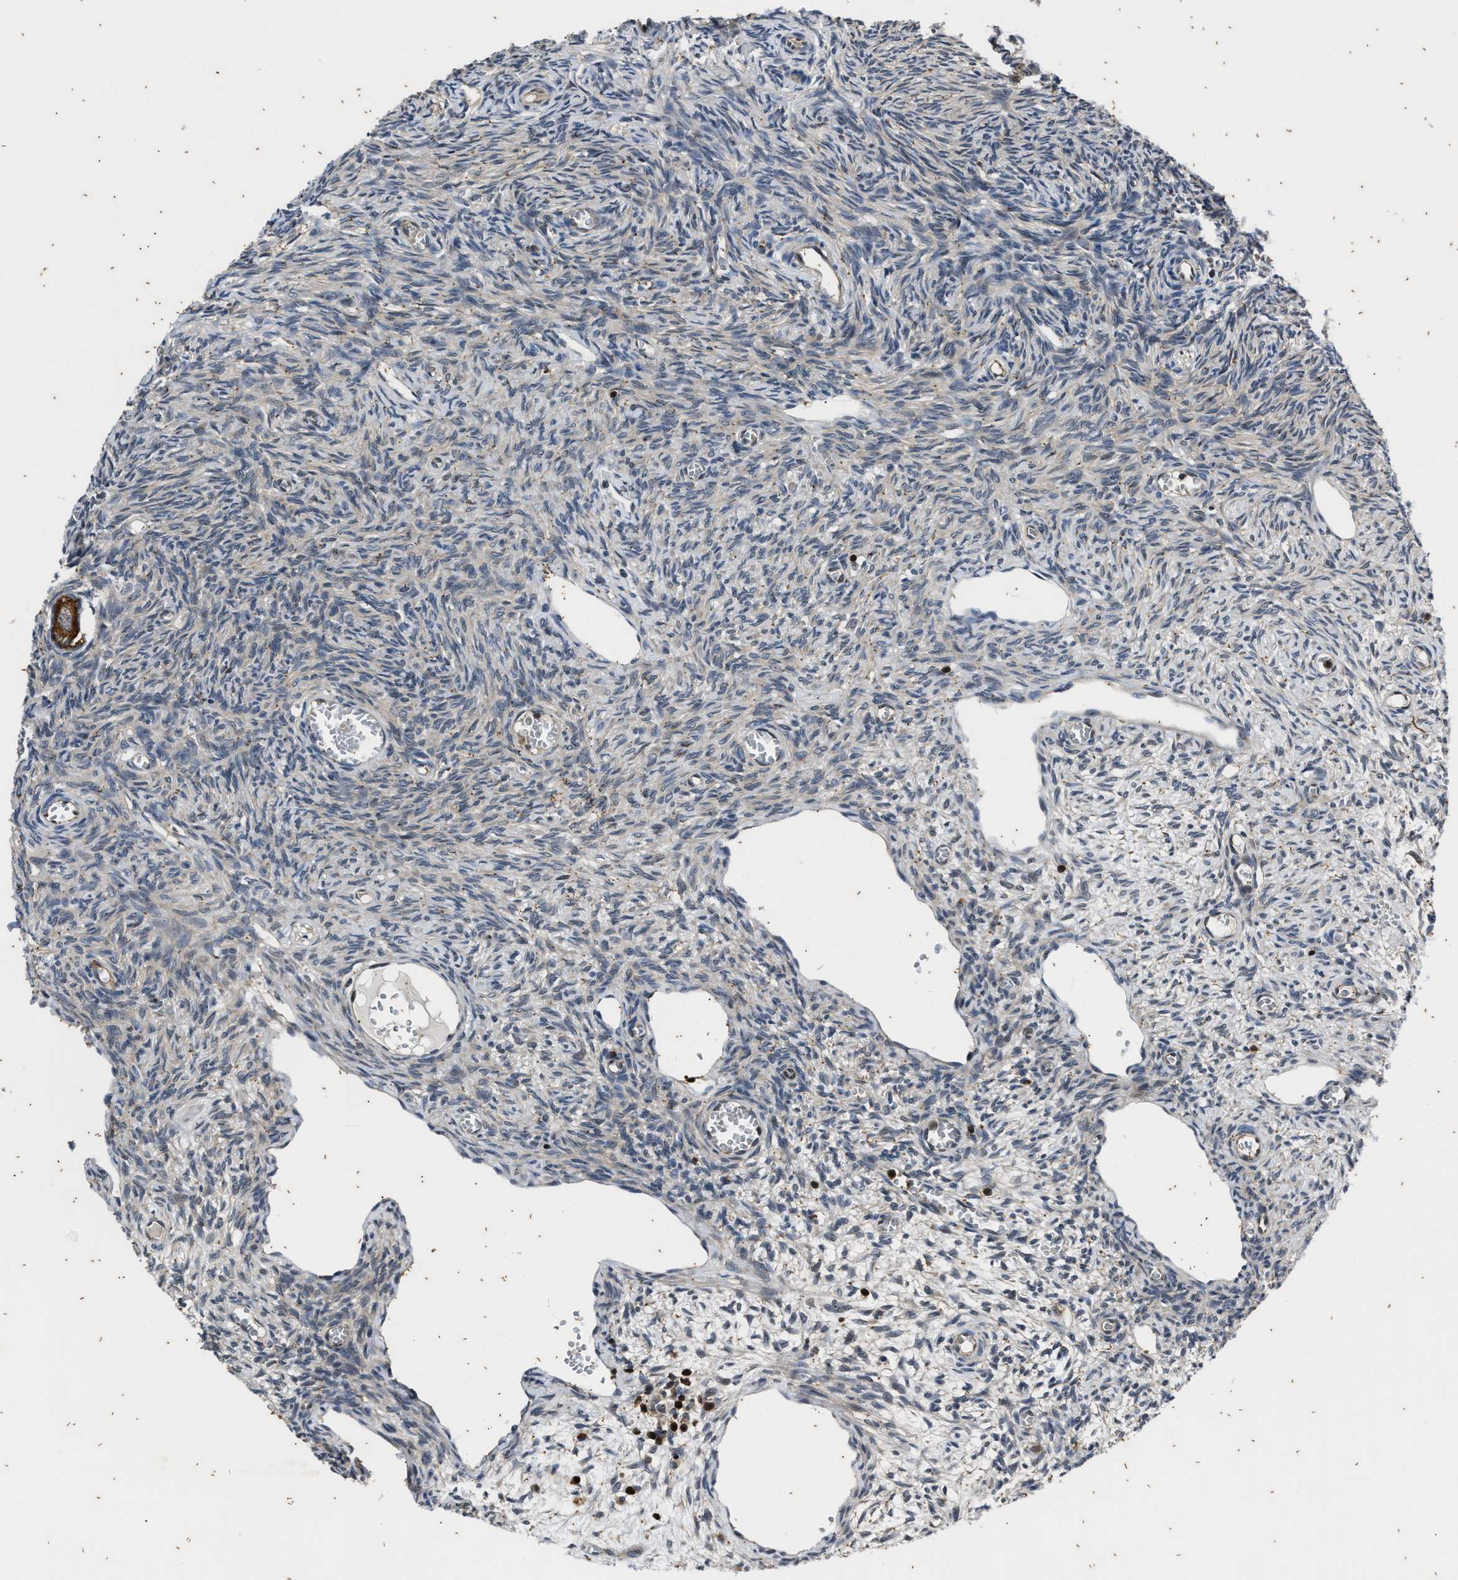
{"staining": {"intensity": "moderate", "quantity": "<25%", "location": "cytoplasmic/membranous"}, "tissue": "ovary", "cell_type": "Follicle cells", "image_type": "normal", "snomed": [{"axis": "morphology", "description": "Normal tissue, NOS"}, {"axis": "topography", "description": "Ovary"}], "caption": "IHC histopathology image of normal ovary stained for a protein (brown), which demonstrates low levels of moderate cytoplasmic/membranous expression in approximately <25% of follicle cells.", "gene": "PTPN7", "patient": {"sex": "female", "age": 27}}